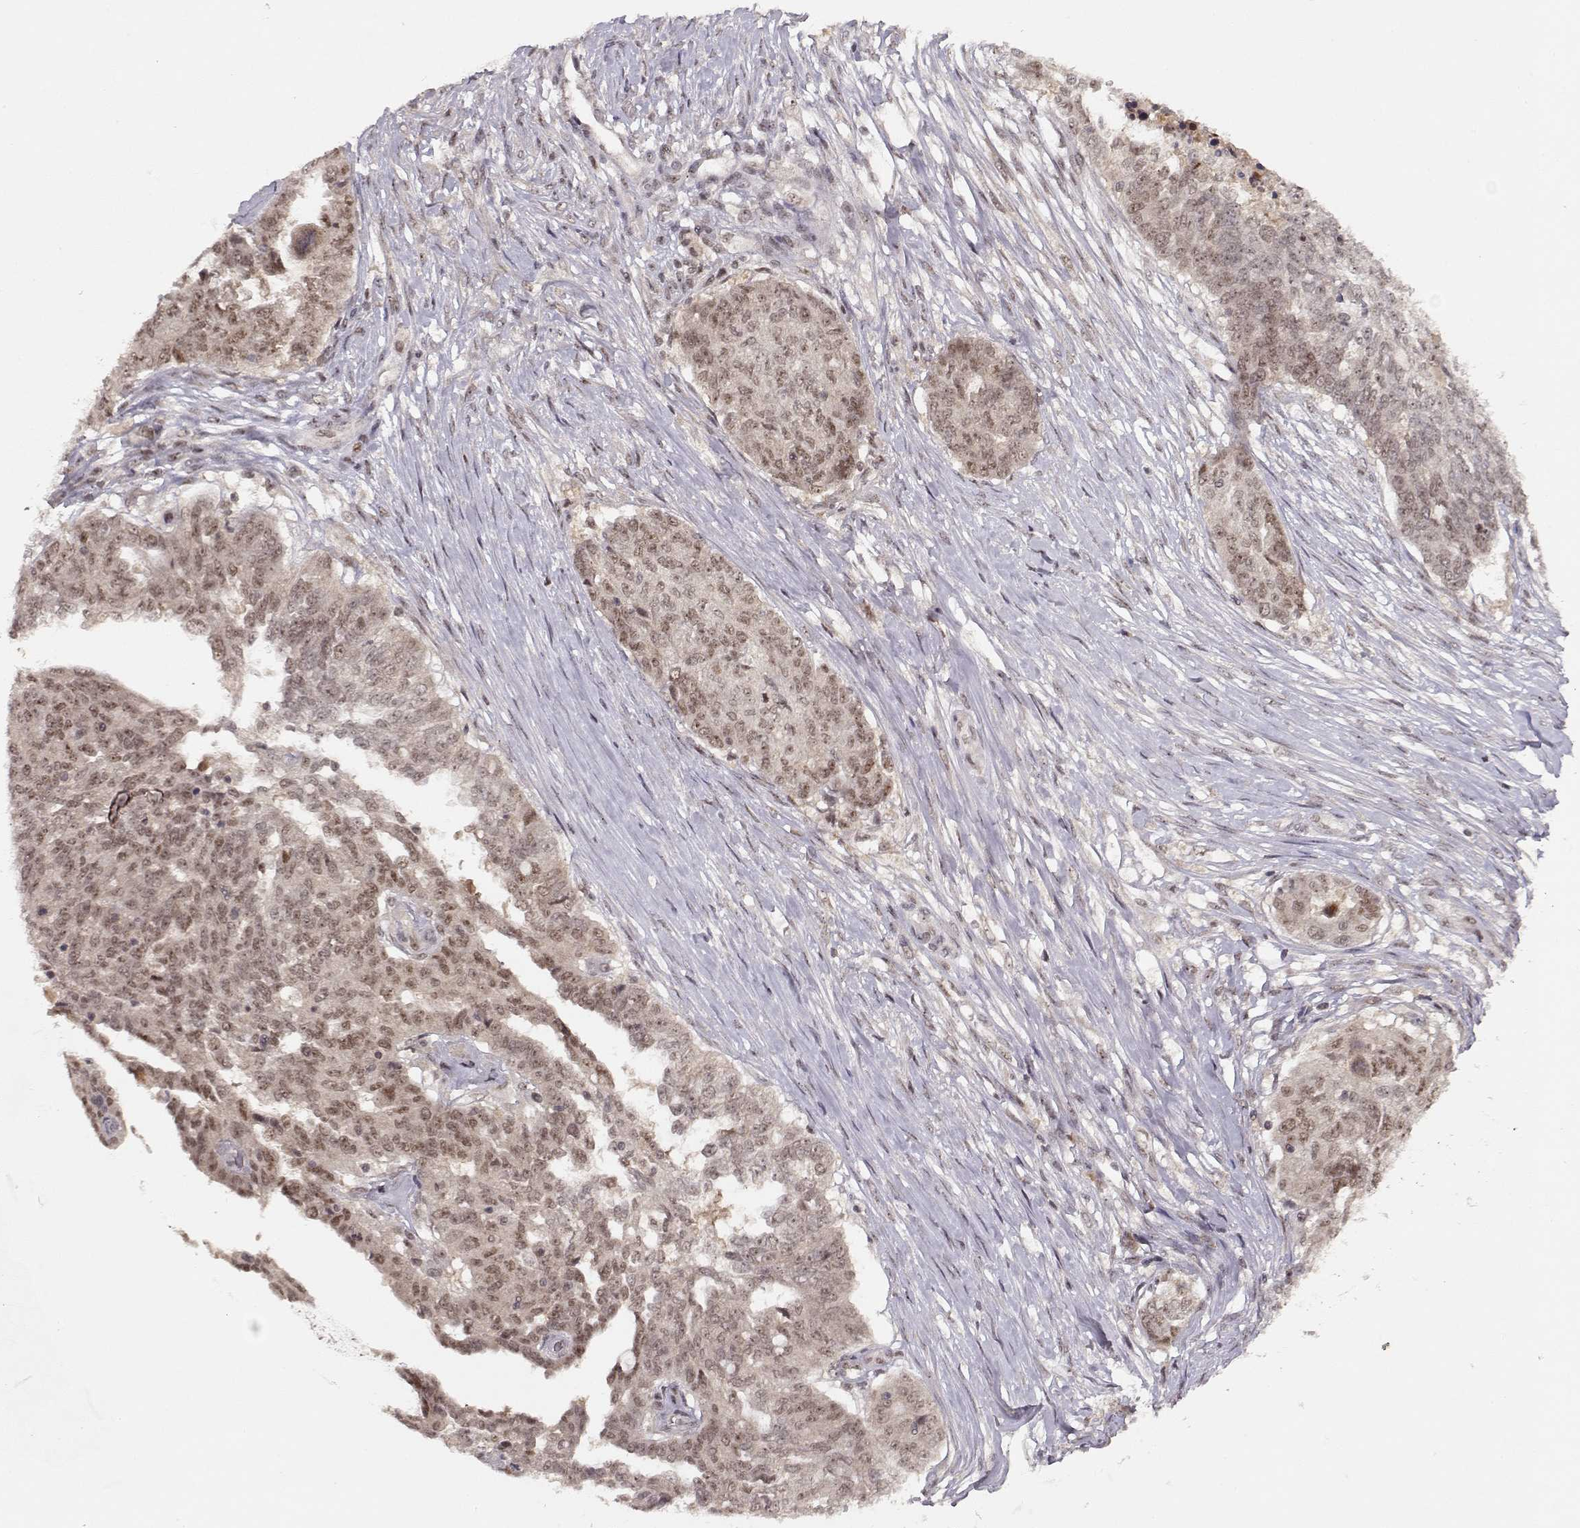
{"staining": {"intensity": "weak", "quantity": "25%-75%", "location": "nuclear"}, "tissue": "ovarian cancer", "cell_type": "Tumor cells", "image_type": "cancer", "snomed": [{"axis": "morphology", "description": "Cystadenocarcinoma, serous, NOS"}, {"axis": "topography", "description": "Ovary"}], "caption": "Protein analysis of ovarian cancer (serous cystadenocarcinoma) tissue demonstrates weak nuclear expression in approximately 25%-75% of tumor cells. The staining was performed using DAB, with brown indicating positive protein expression. Nuclei are stained blue with hematoxylin.", "gene": "CSNK2A1", "patient": {"sex": "female", "age": 67}}